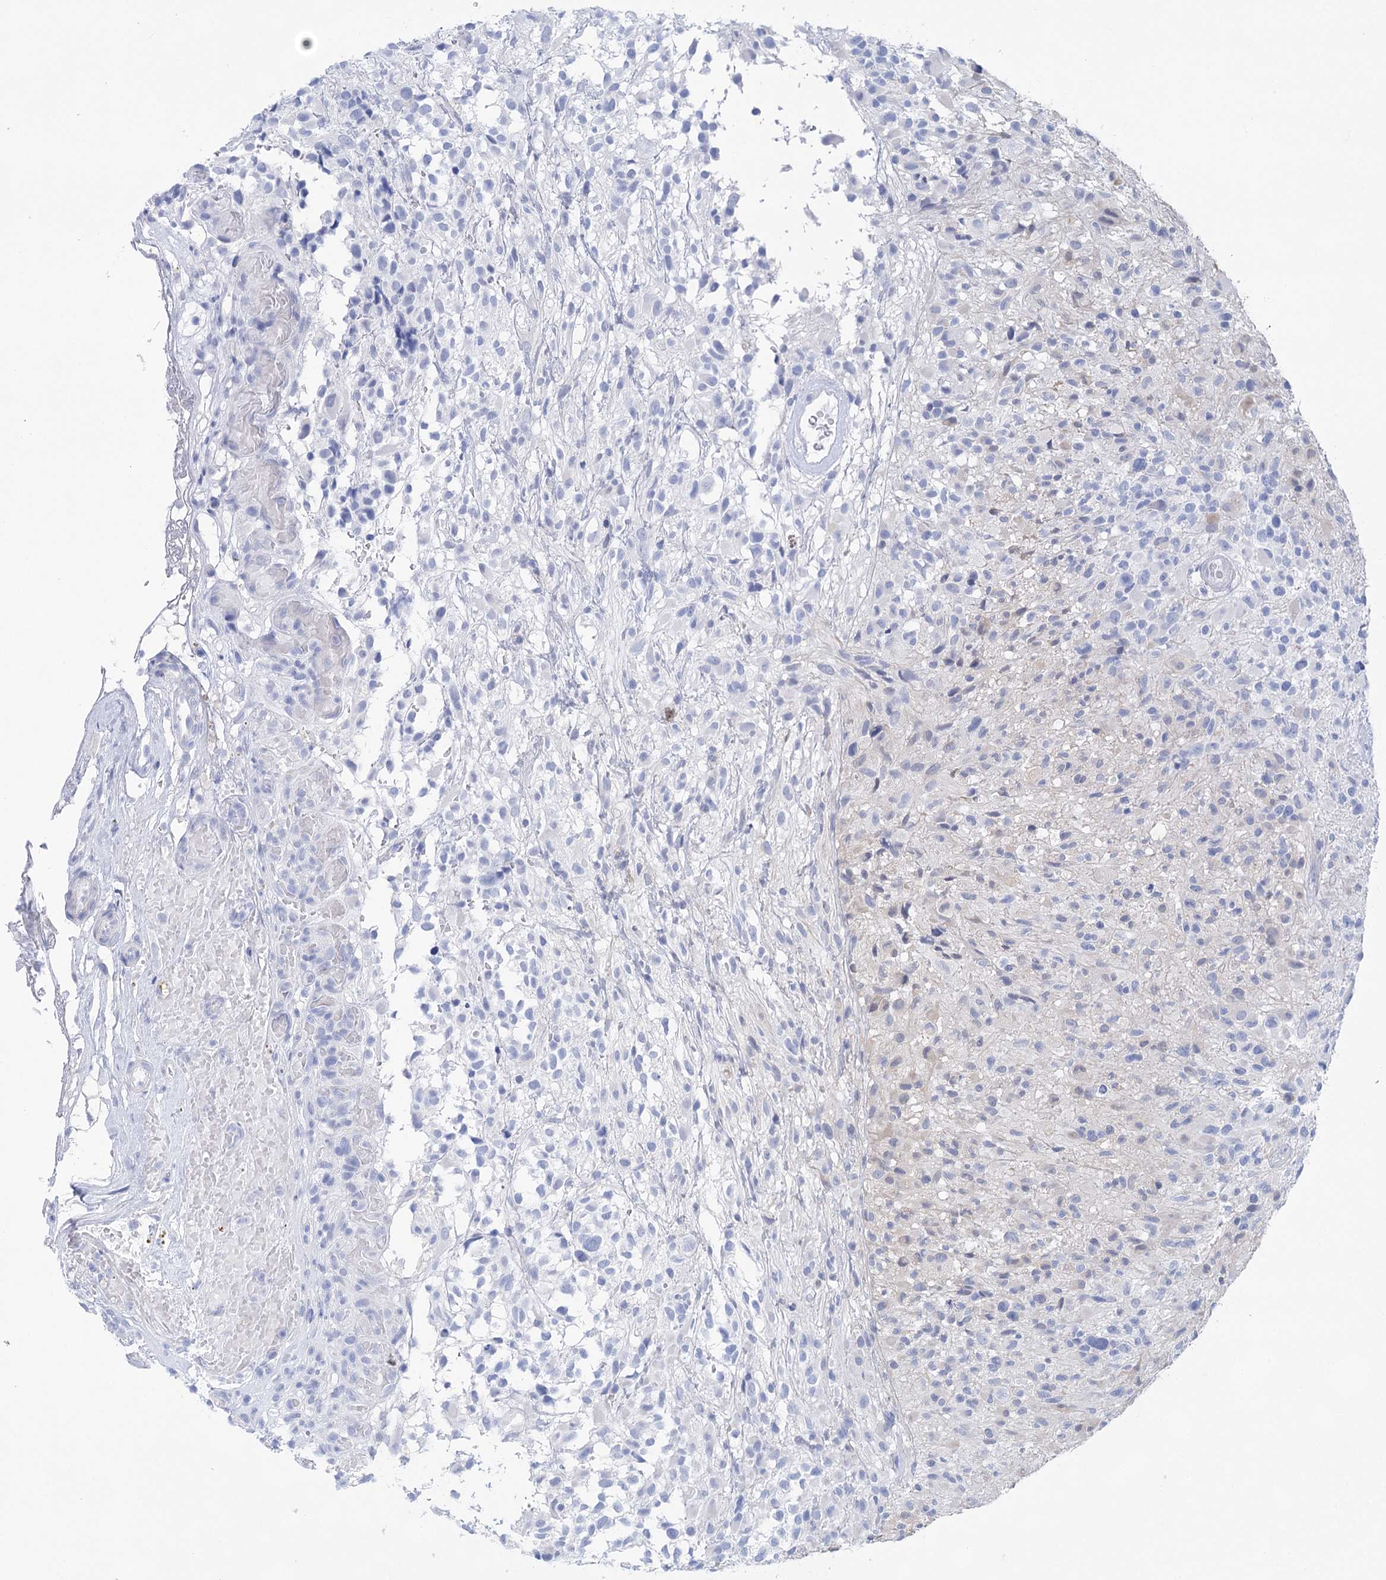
{"staining": {"intensity": "negative", "quantity": "none", "location": "none"}, "tissue": "glioma", "cell_type": "Tumor cells", "image_type": "cancer", "snomed": [{"axis": "morphology", "description": "Glioma, malignant, High grade"}, {"axis": "morphology", "description": "Glioblastoma, NOS"}, {"axis": "topography", "description": "Brain"}], "caption": "Human glioma stained for a protein using immunohistochemistry (IHC) displays no positivity in tumor cells.", "gene": "LALBA", "patient": {"sex": "male", "age": 60}}